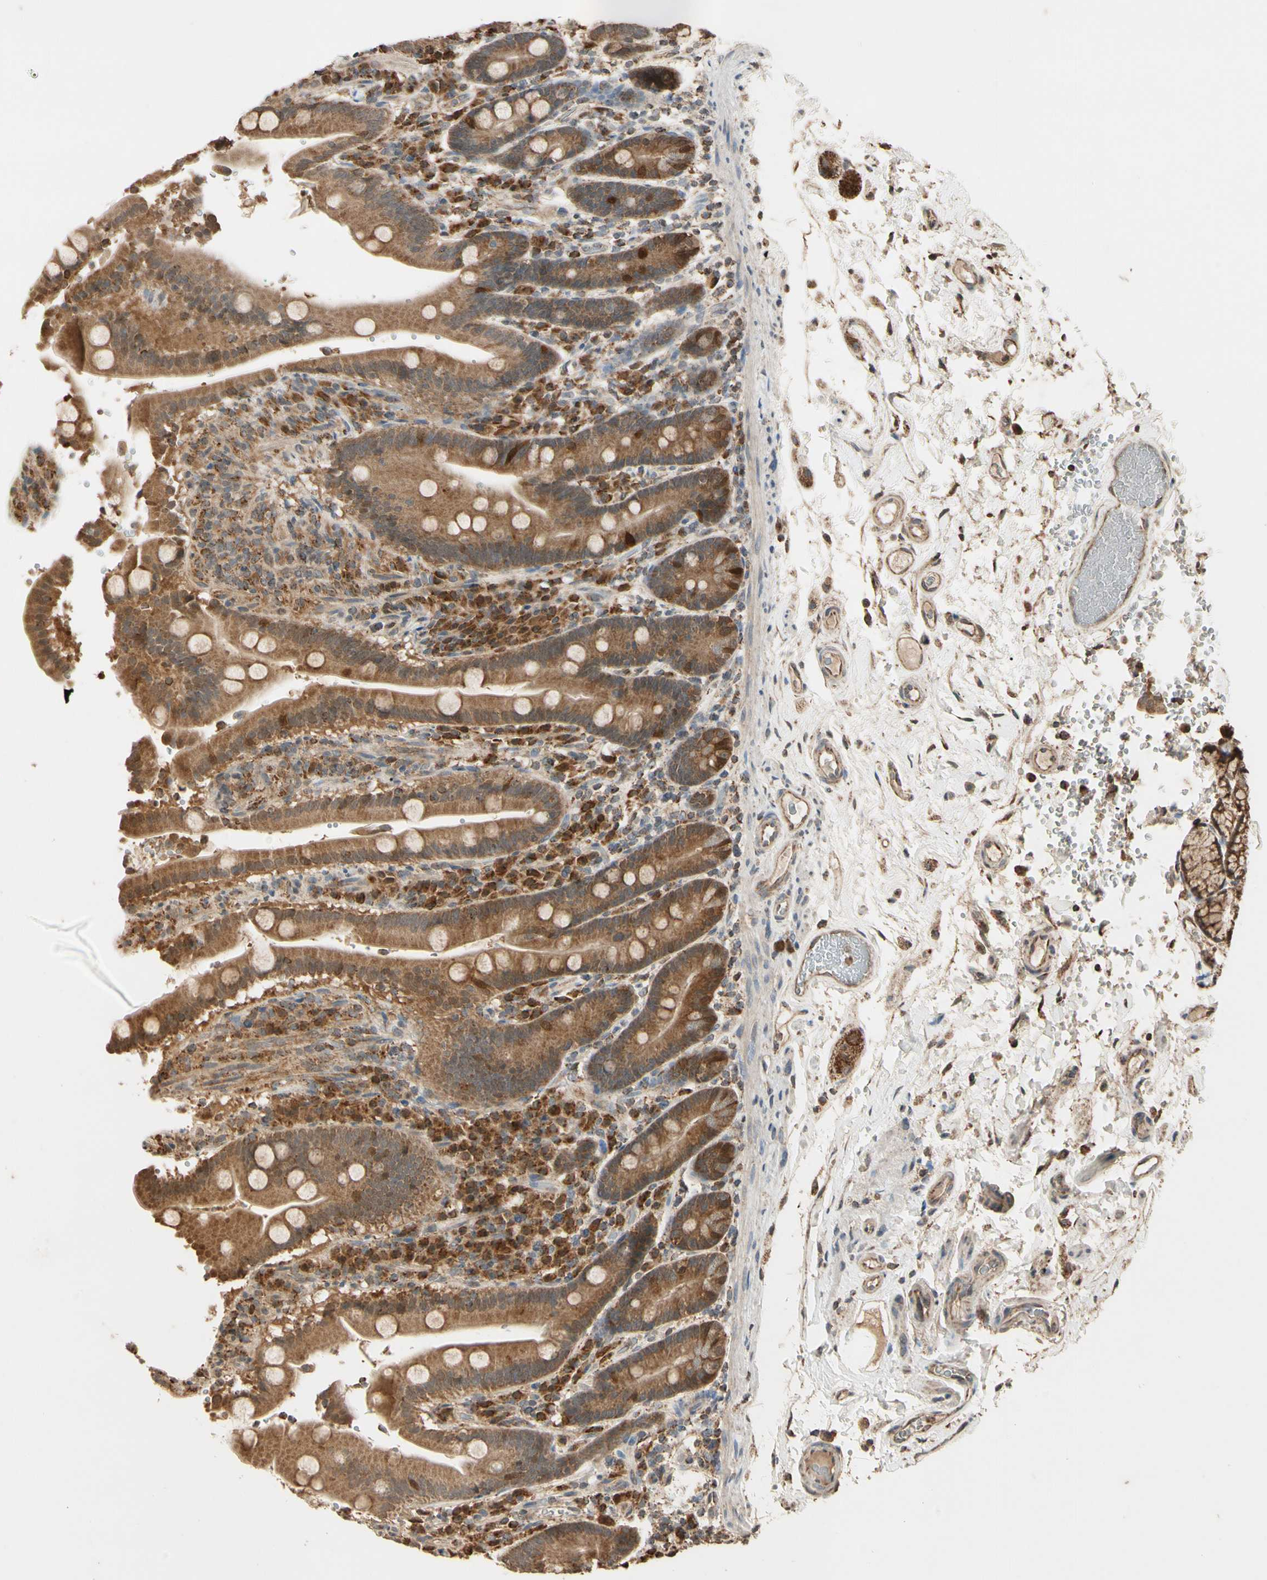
{"staining": {"intensity": "moderate", "quantity": ">75%", "location": "cytoplasmic/membranous"}, "tissue": "duodenum", "cell_type": "Glandular cells", "image_type": "normal", "snomed": [{"axis": "morphology", "description": "Normal tissue, NOS"}, {"axis": "topography", "description": "Small intestine, NOS"}], "caption": "A high-resolution micrograph shows immunohistochemistry (IHC) staining of normal duodenum, which exhibits moderate cytoplasmic/membranous expression in about >75% of glandular cells.", "gene": "PRDX5", "patient": {"sex": "female", "age": 71}}